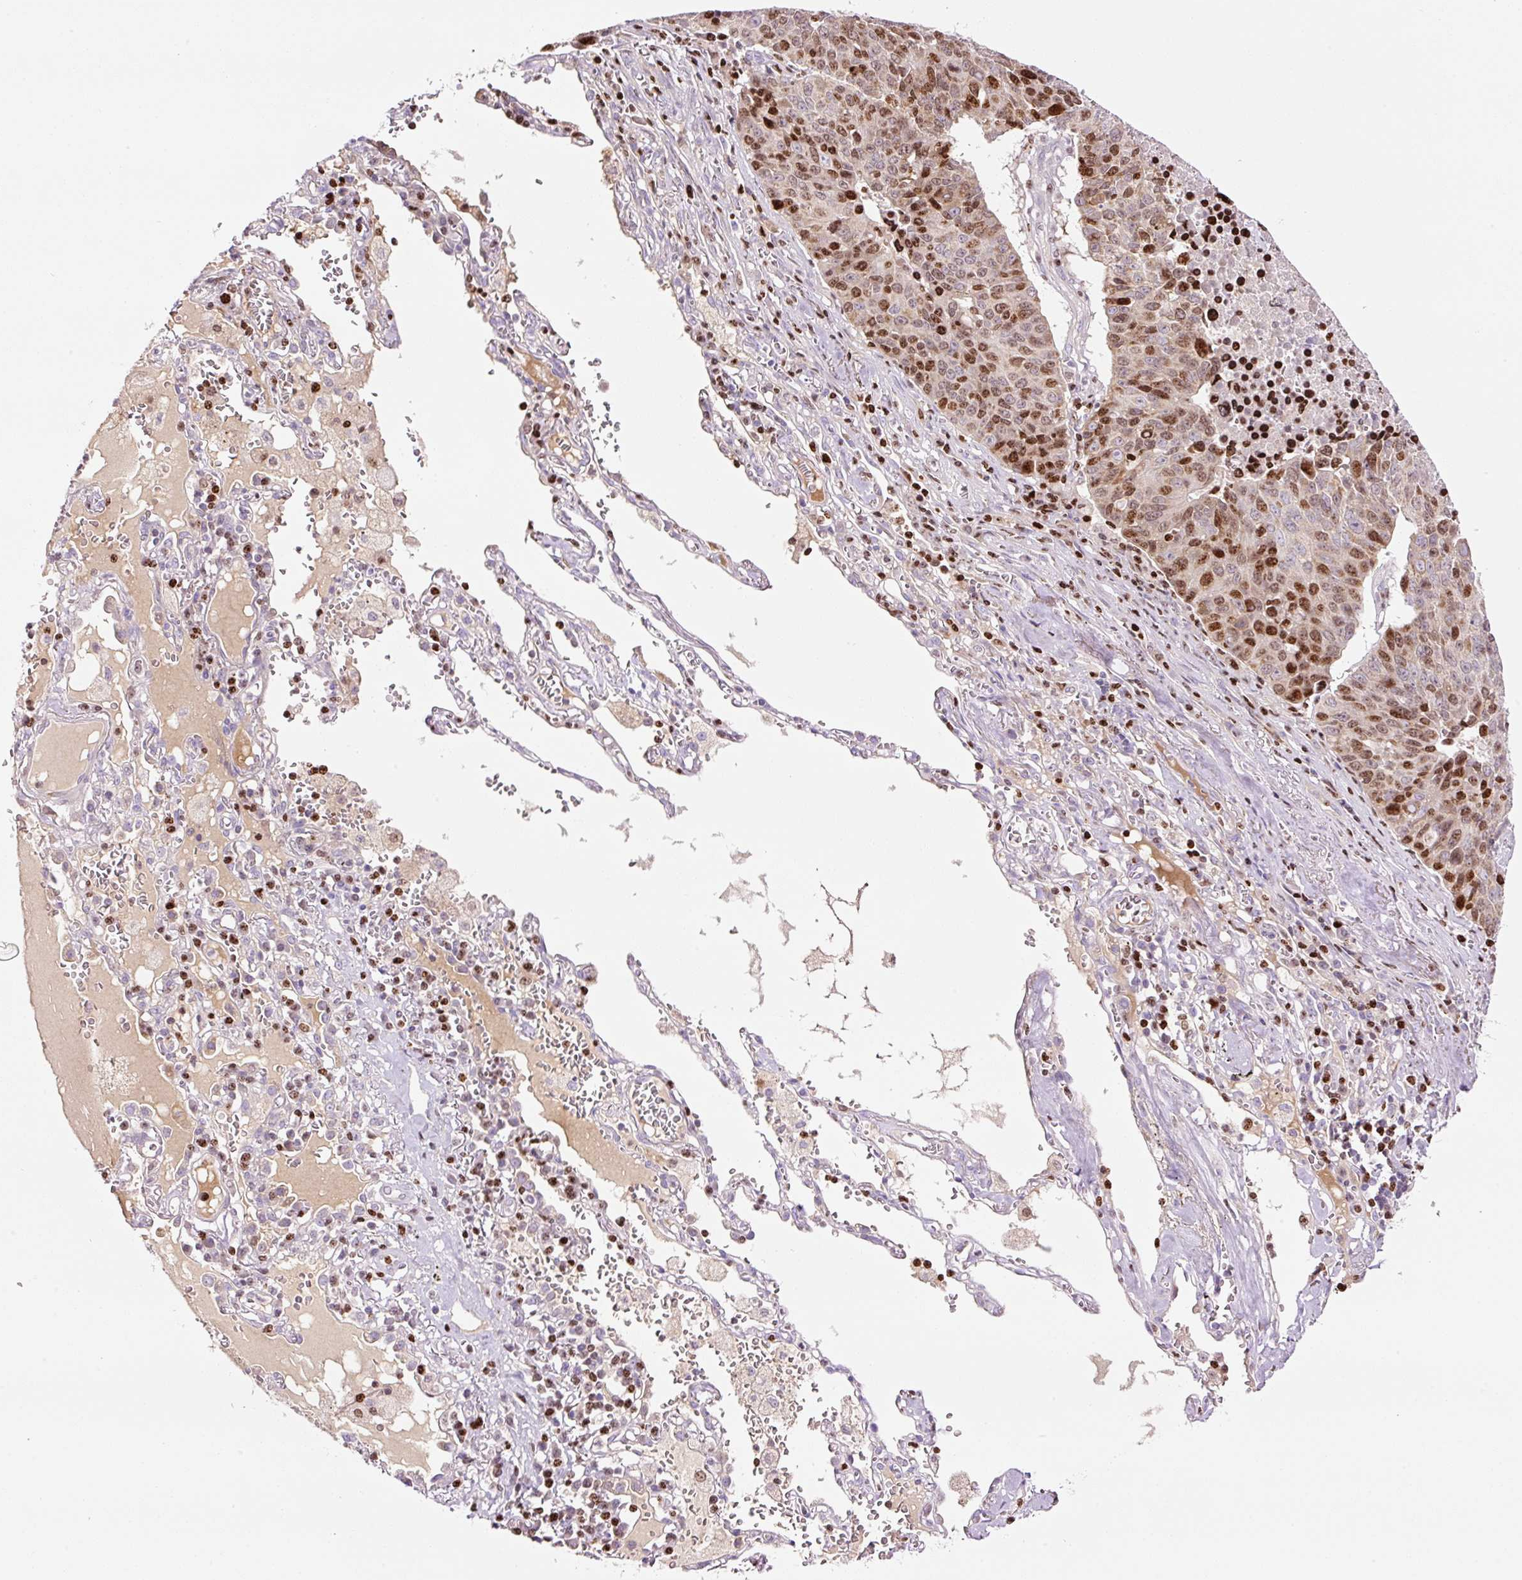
{"staining": {"intensity": "moderate", "quantity": ">75%", "location": "cytoplasmic/membranous,nuclear"}, "tissue": "lung cancer", "cell_type": "Tumor cells", "image_type": "cancer", "snomed": [{"axis": "morphology", "description": "Squamous cell carcinoma, NOS"}, {"axis": "topography", "description": "Lung"}], "caption": "Human squamous cell carcinoma (lung) stained with a protein marker demonstrates moderate staining in tumor cells.", "gene": "TMEM8B", "patient": {"sex": "female", "age": 66}}